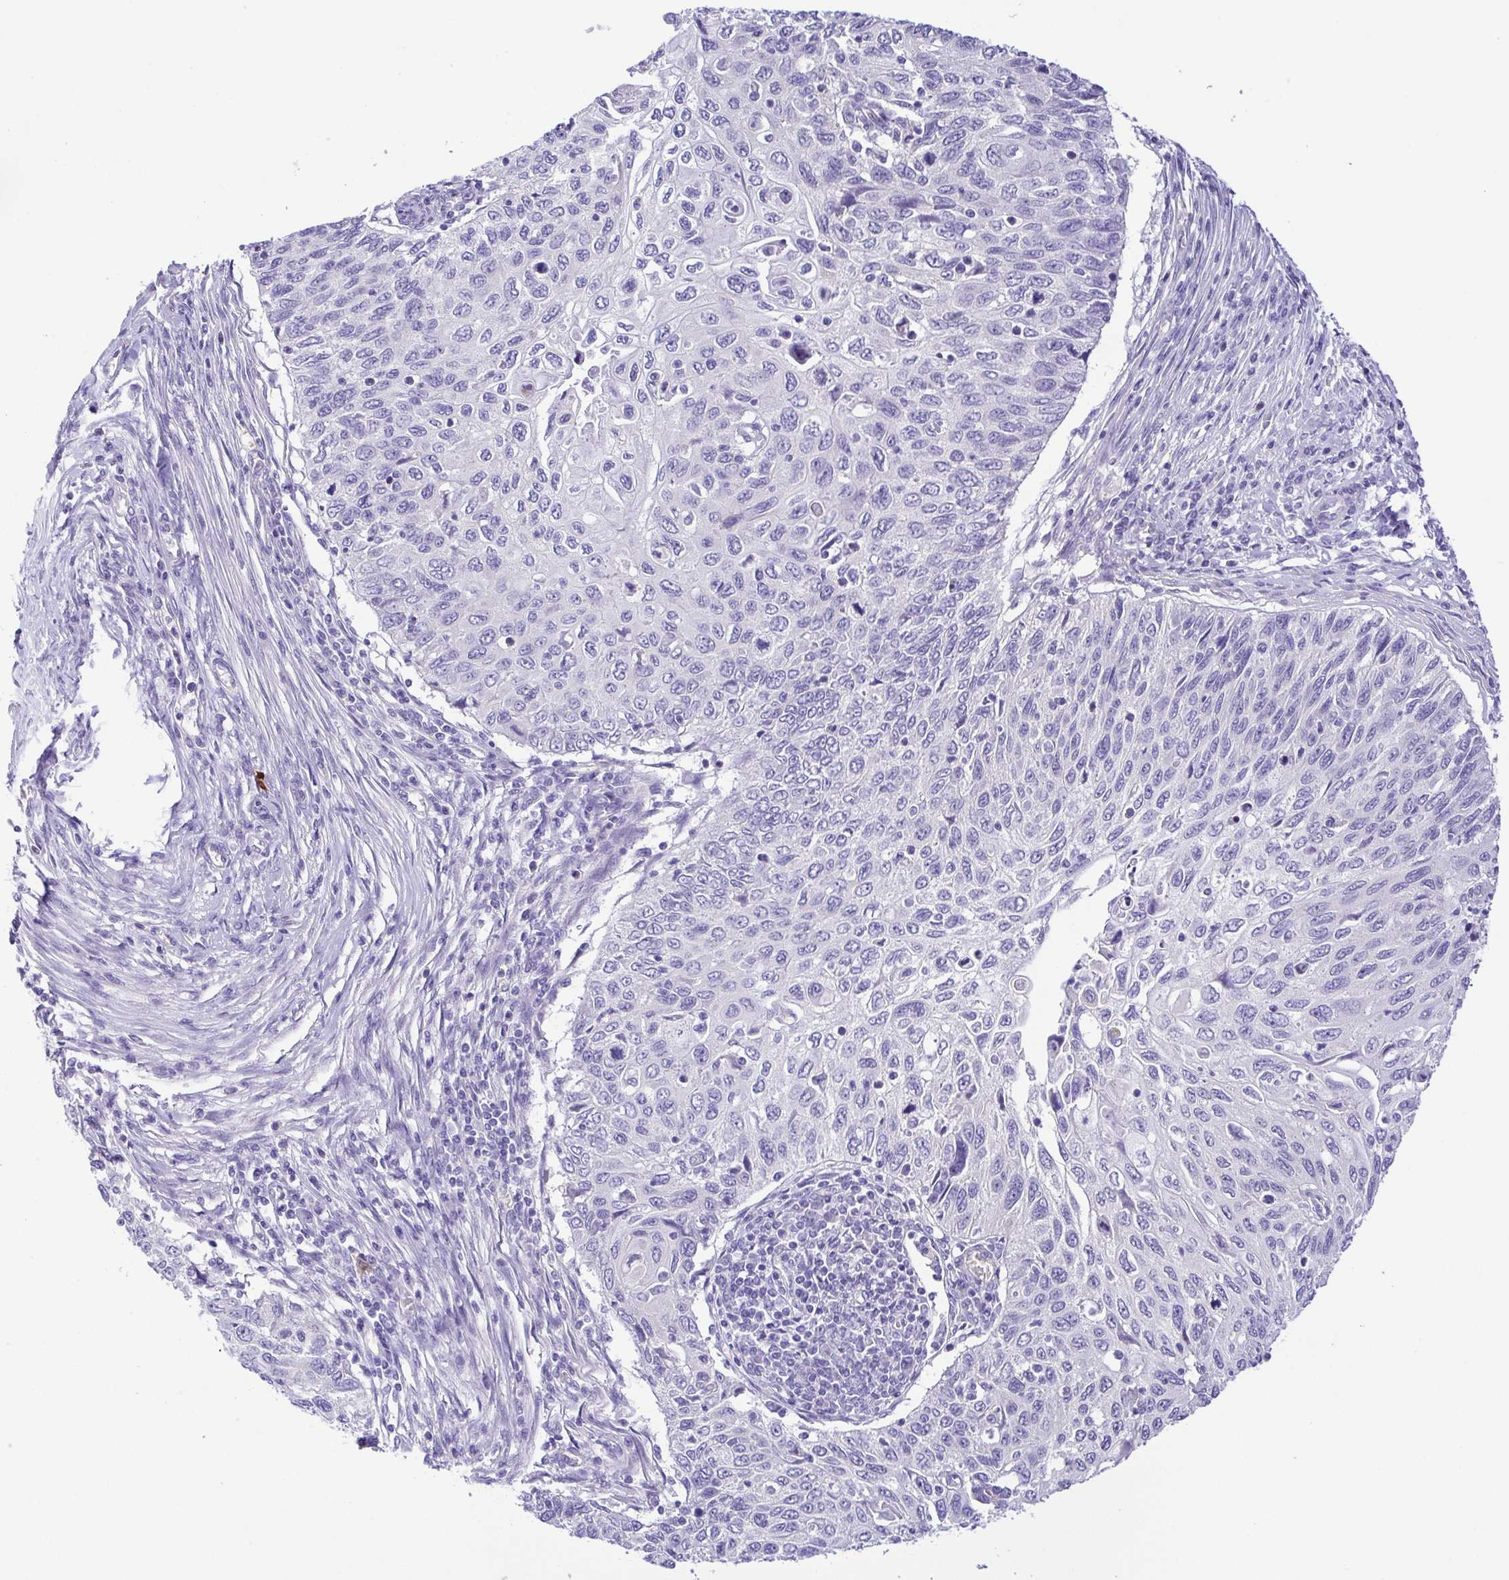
{"staining": {"intensity": "negative", "quantity": "none", "location": "none"}, "tissue": "cervical cancer", "cell_type": "Tumor cells", "image_type": "cancer", "snomed": [{"axis": "morphology", "description": "Squamous cell carcinoma, NOS"}, {"axis": "topography", "description": "Cervix"}], "caption": "Tumor cells show no significant protein staining in cervical cancer. The staining was performed using DAB to visualize the protein expression in brown, while the nuclei were stained in blue with hematoxylin (Magnification: 20x).", "gene": "EPB42", "patient": {"sex": "female", "age": 70}}